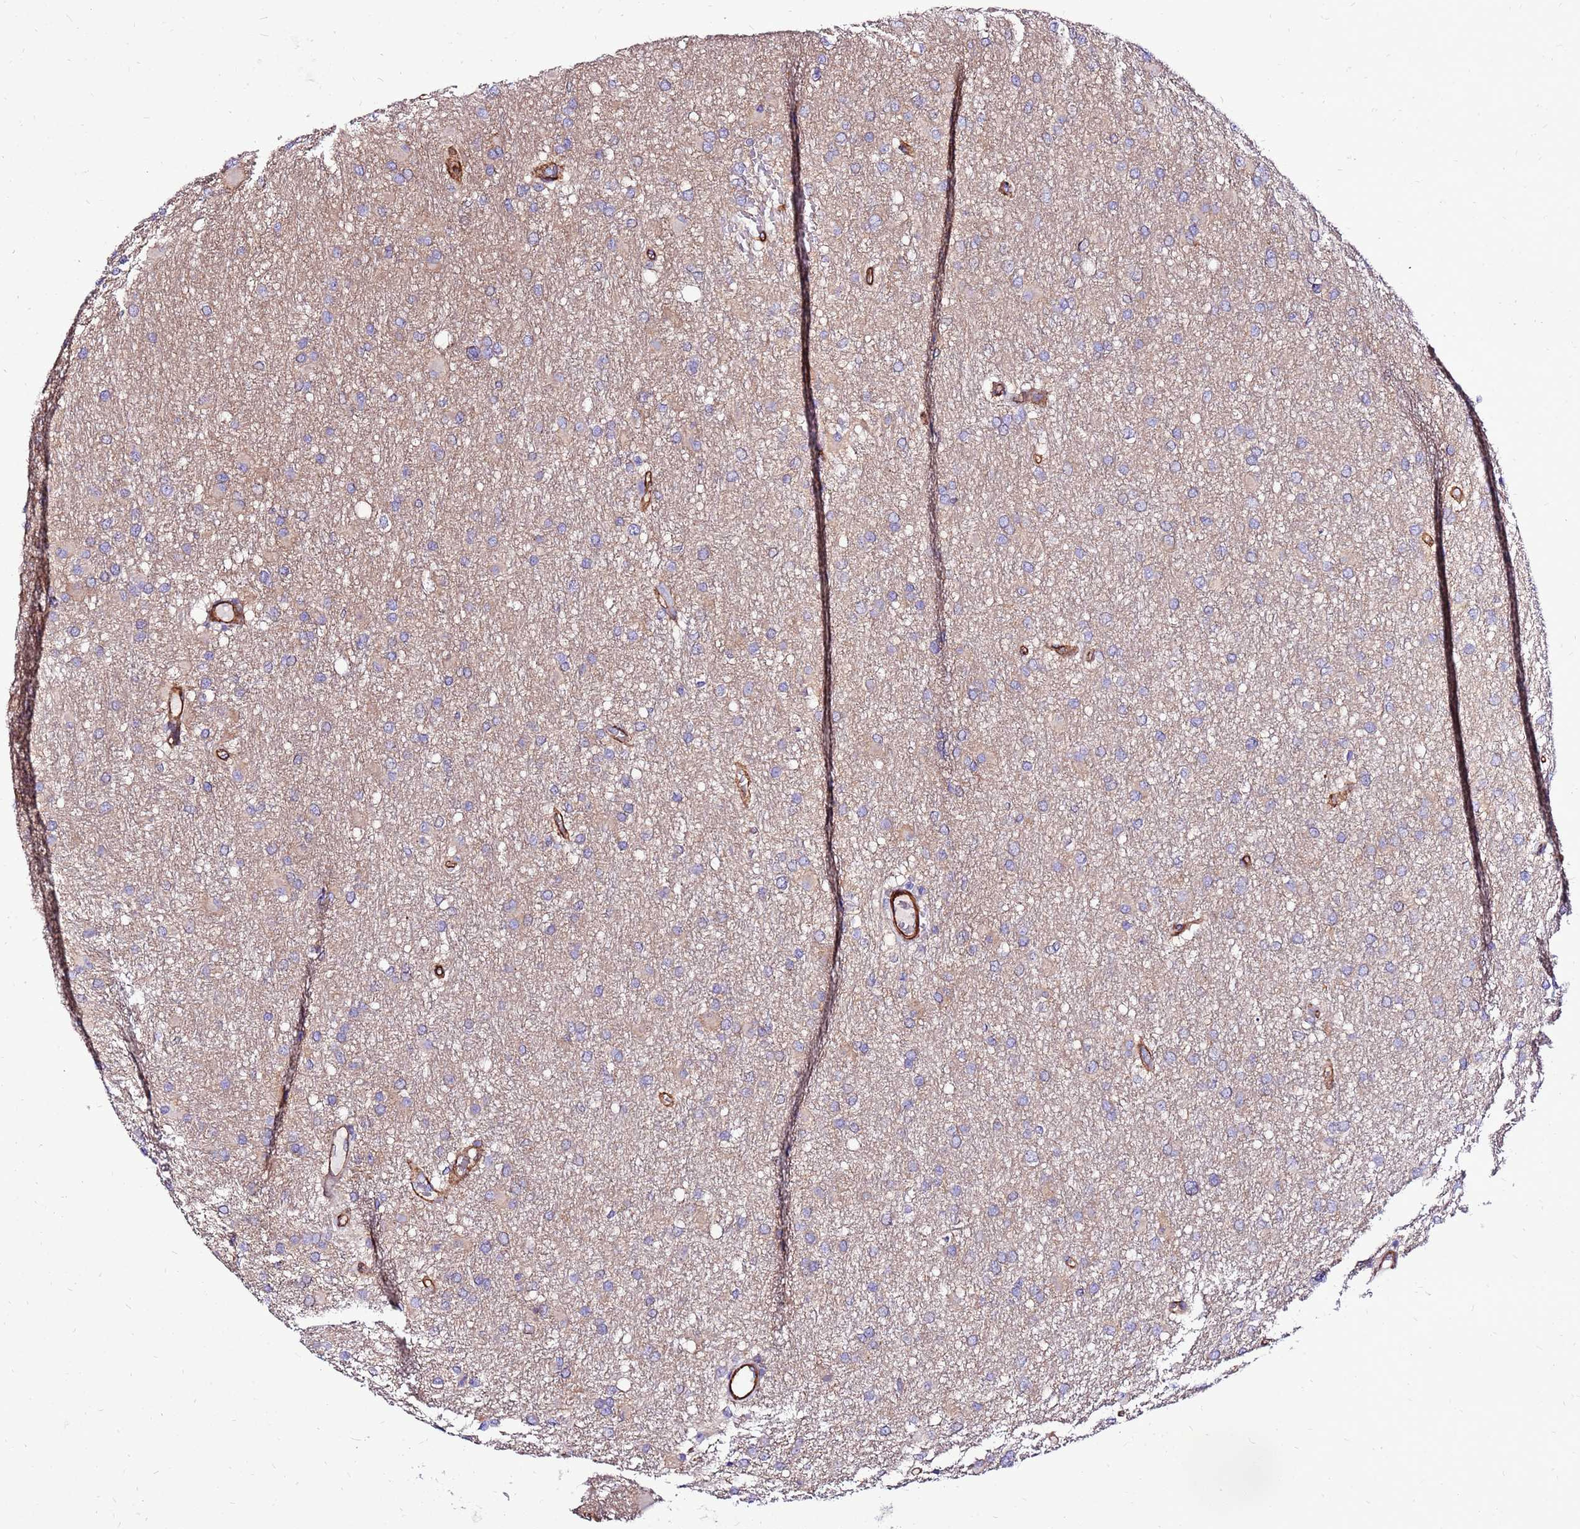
{"staining": {"intensity": "negative", "quantity": "none", "location": "none"}, "tissue": "glioma", "cell_type": "Tumor cells", "image_type": "cancer", "snomed": [{"axis": "morphology", "description": "Glioma, malignant, High grade"}, {"axis": "topography", "description": "Cerebral cortex"}], "caption": "This is an immunohistochemistry histopathology image of glioma. There is no staining in tumor cells.", "gene": "EI24", "patient": {"sex": "female", "age": 36}}